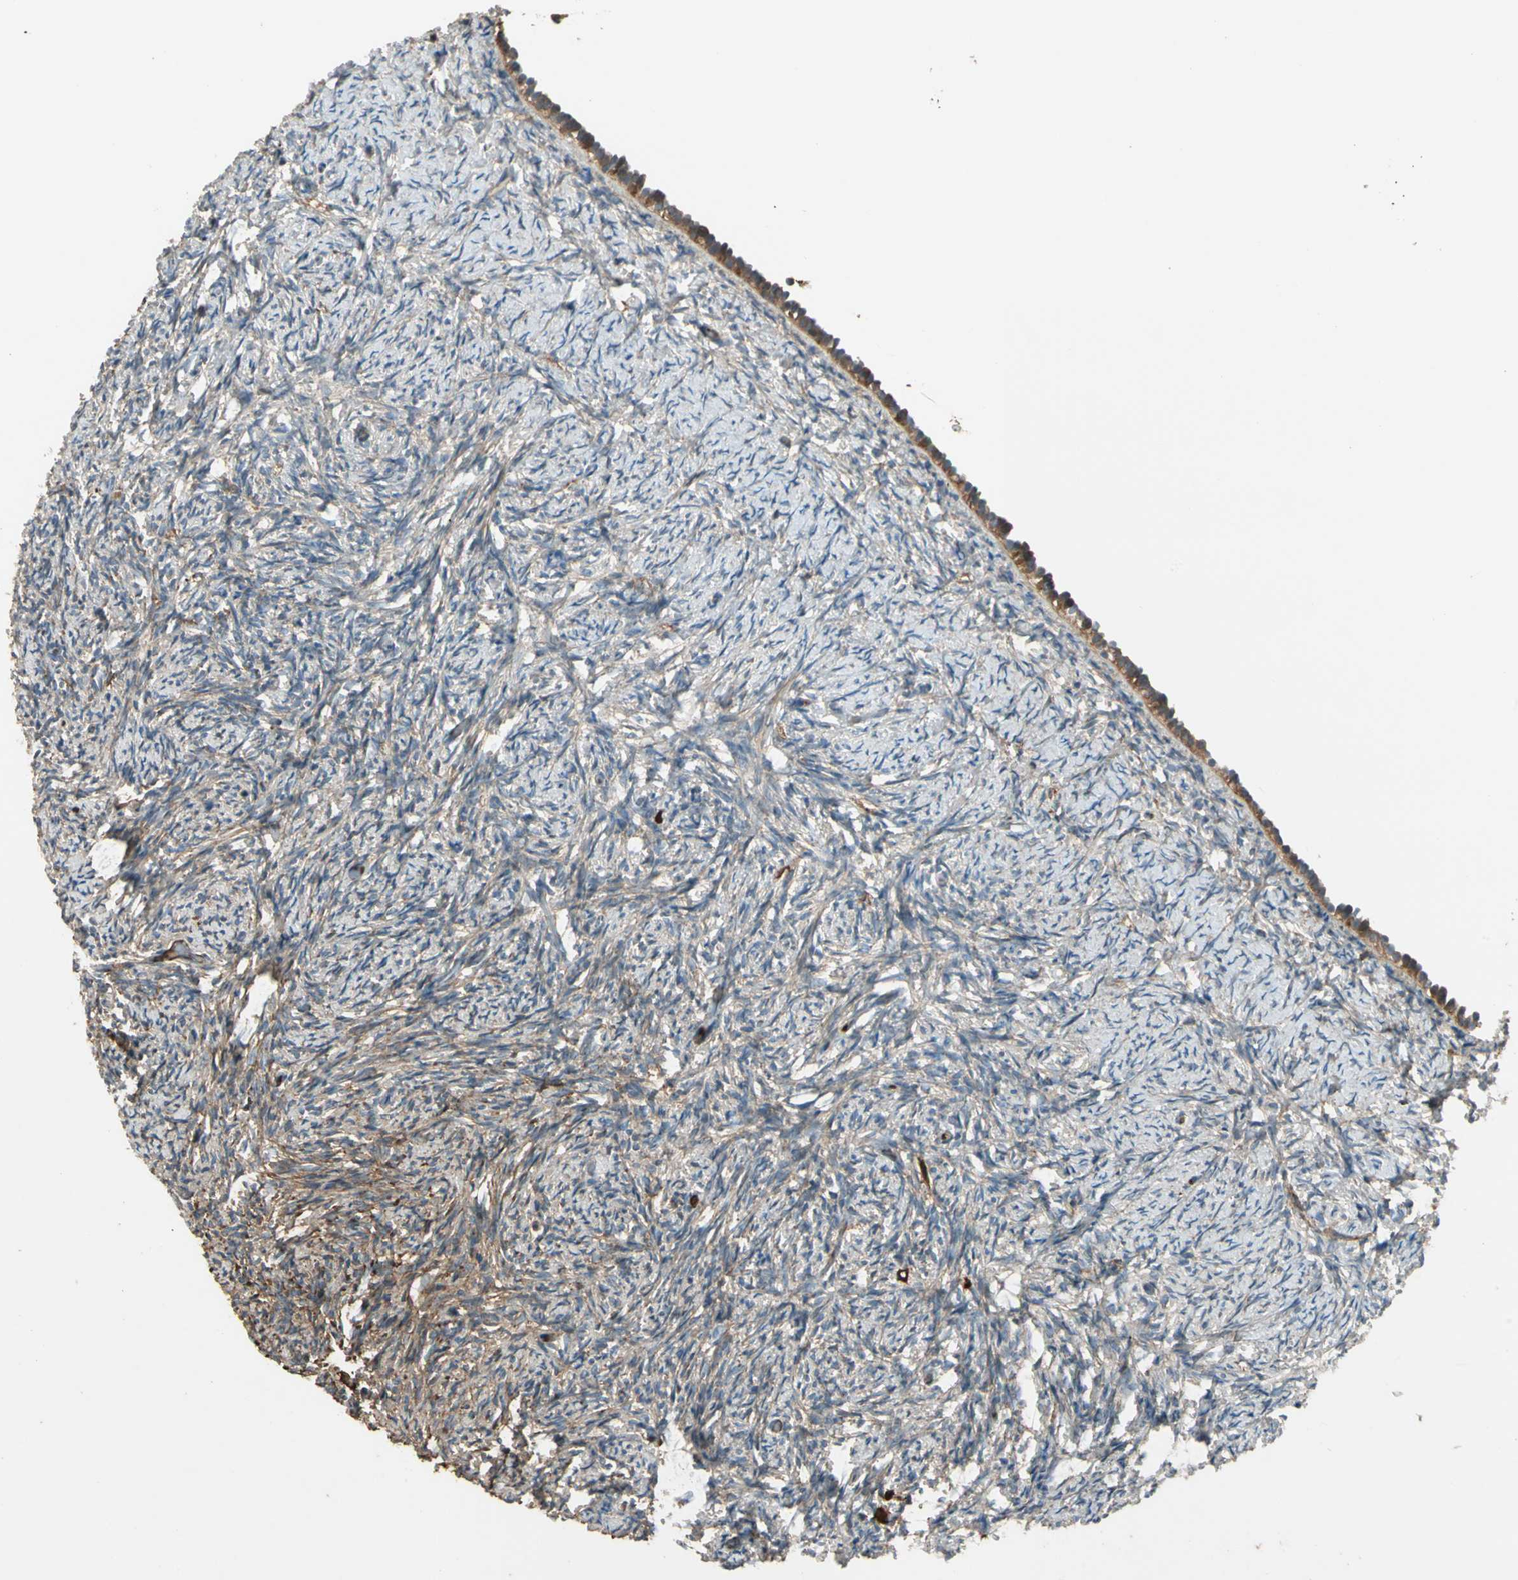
{"staining": {"intensity": "weak", "quantity": ">75%", "location": "cytoplasmic/membranous"}, "tissue": "ovary", "cell_type": "Ovarian stroma cells", "image_type": "normal", "snomed": [{"axis": "morphology", "description": "Normal tissue, NOS"}, {"axis": "topography", "description": "Ovary"}], "caption": "IHC image of benign ovary: ovary stained using immunohistochemistry reveals low levels of weak protein expression localized specifically in the cytoplasmic/membranous of ovarian stroma cells, appearing as a cytoplasmic/membranous brown color.", "gene": "STX11", "patient": {"sex": "female", "age": 60}}